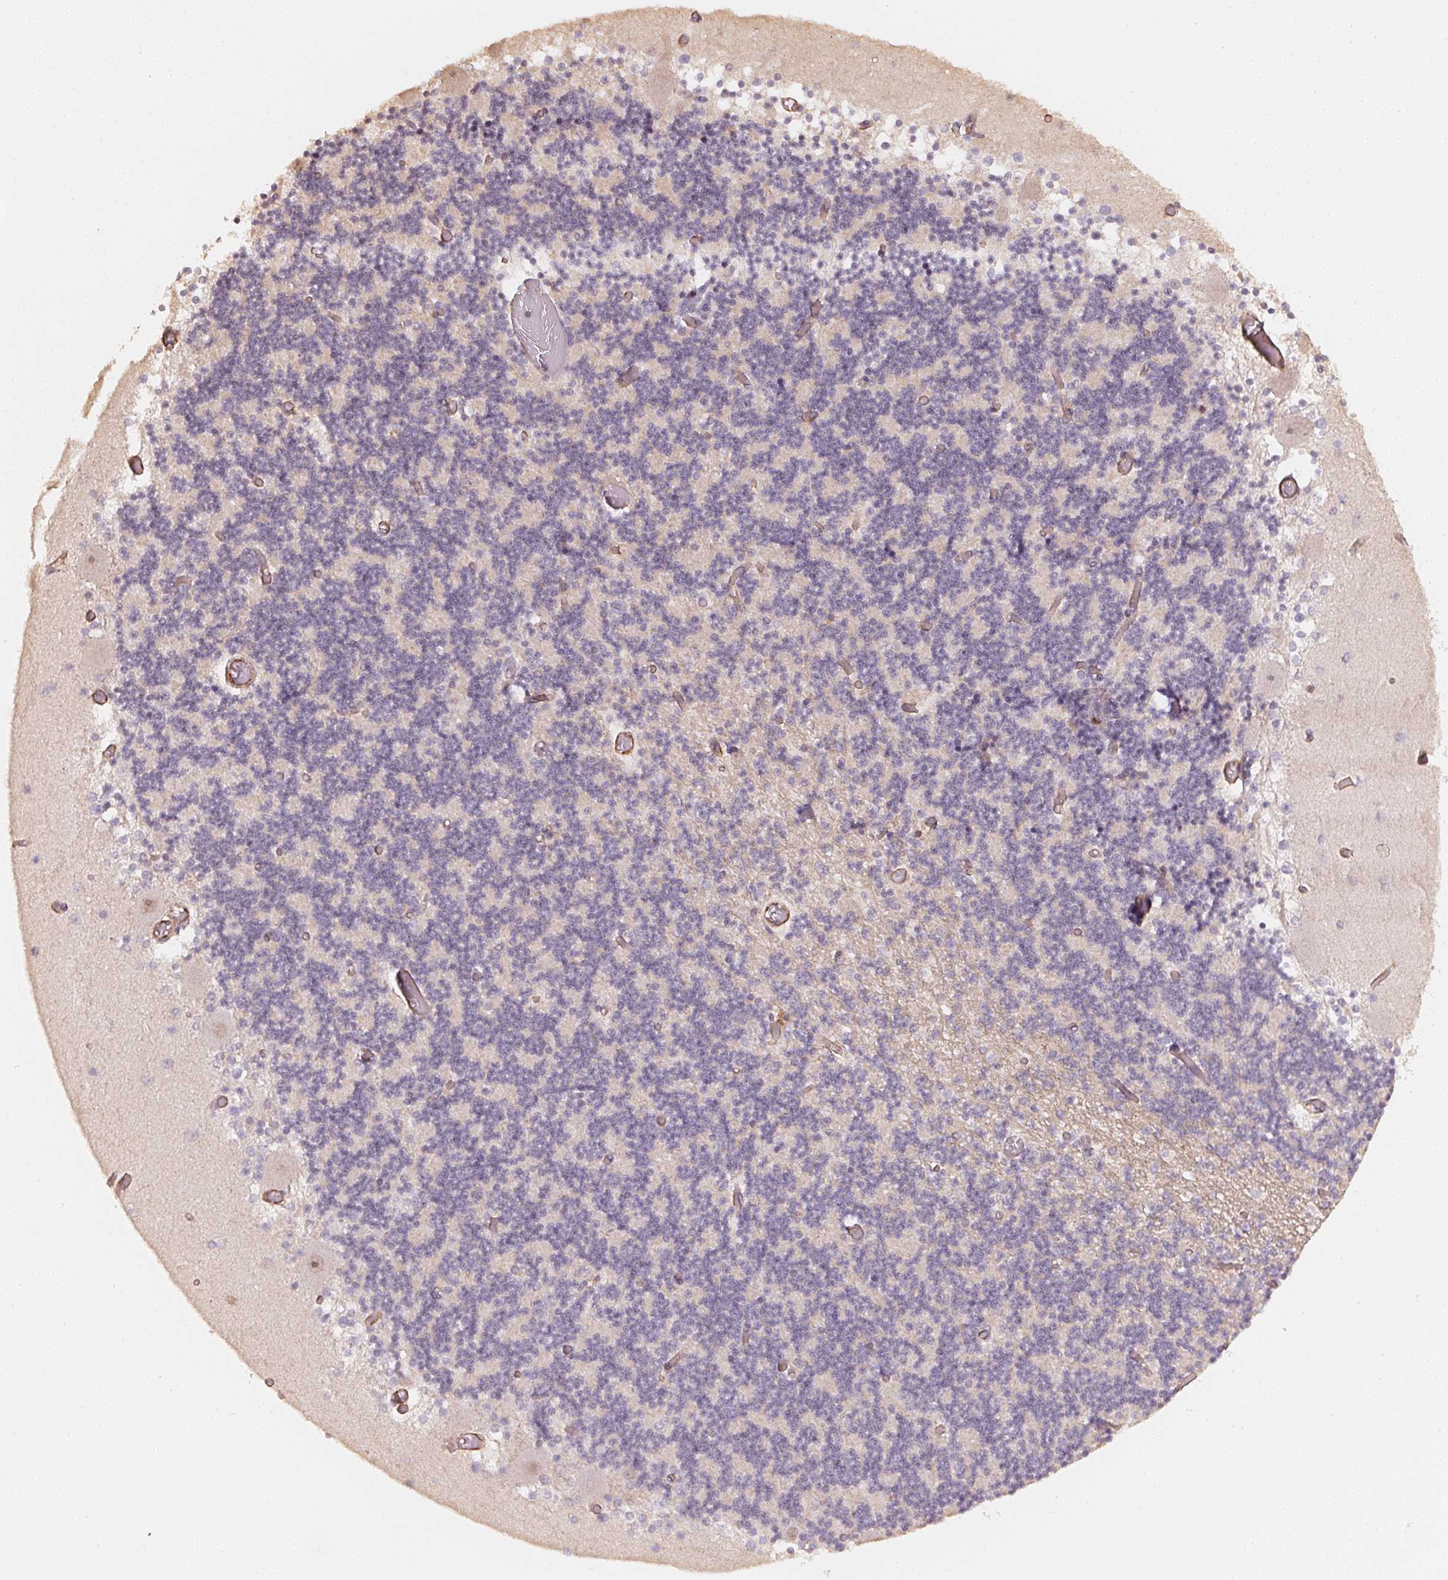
{"staining": {"intensity": "negative", "quantity": "none", "location": "none"}, "tissue": "cerebellum", "cell_type": "Cells in granular layer", "image_type": "normal", "snomed": [{"axis": "morphology", "description": "Normal tissue, NOS"}, {"axis": "topography", "description": "Cerebellum"}], "caption": "Image shows no significant protein staining in cells in granular layer of benign cerebellum. (DAB (3,3'-diaminobenzidine) IHC with hematoxylin counter stain).", "gene": "FOXR2", "patient": {"sex": "female", "age": 28}}